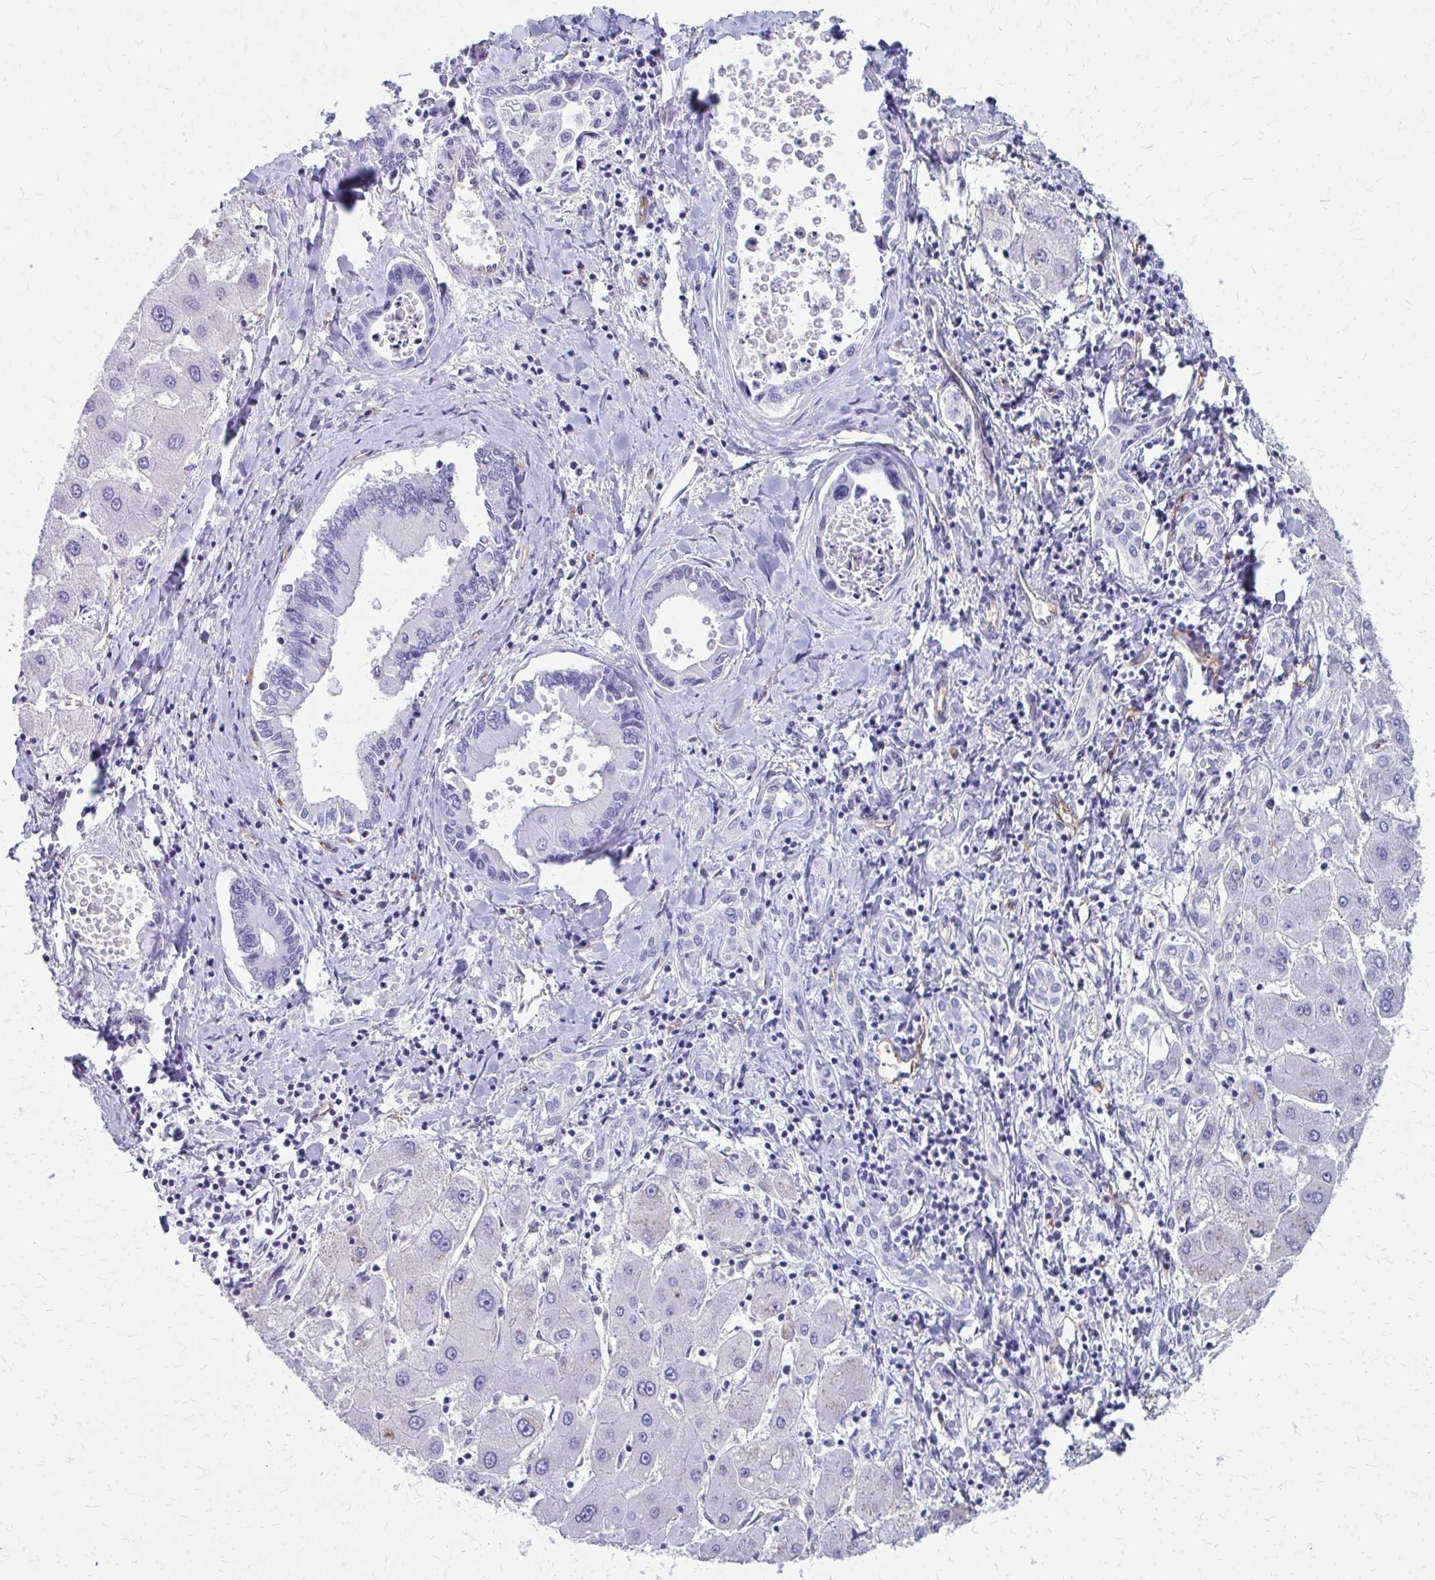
{"staining": {"intensity": "negative", "quantity": "none", "location": "none"}, "tissue": "liver cancer", "cell_type": "Tumor cells", "image_type": "cancer", "snomed": [{"axis": "morphology", "description": "Cholangiocarcinoma"}, {"axis": "topography", "description": "Liver"}], "caption": "Liver cholangiocarcinoma stained for a protein using immunohistochemistry displays no staining tumor cells.", "gene": "TPSG1", "patient": {"sex": "male", "age": 66}}